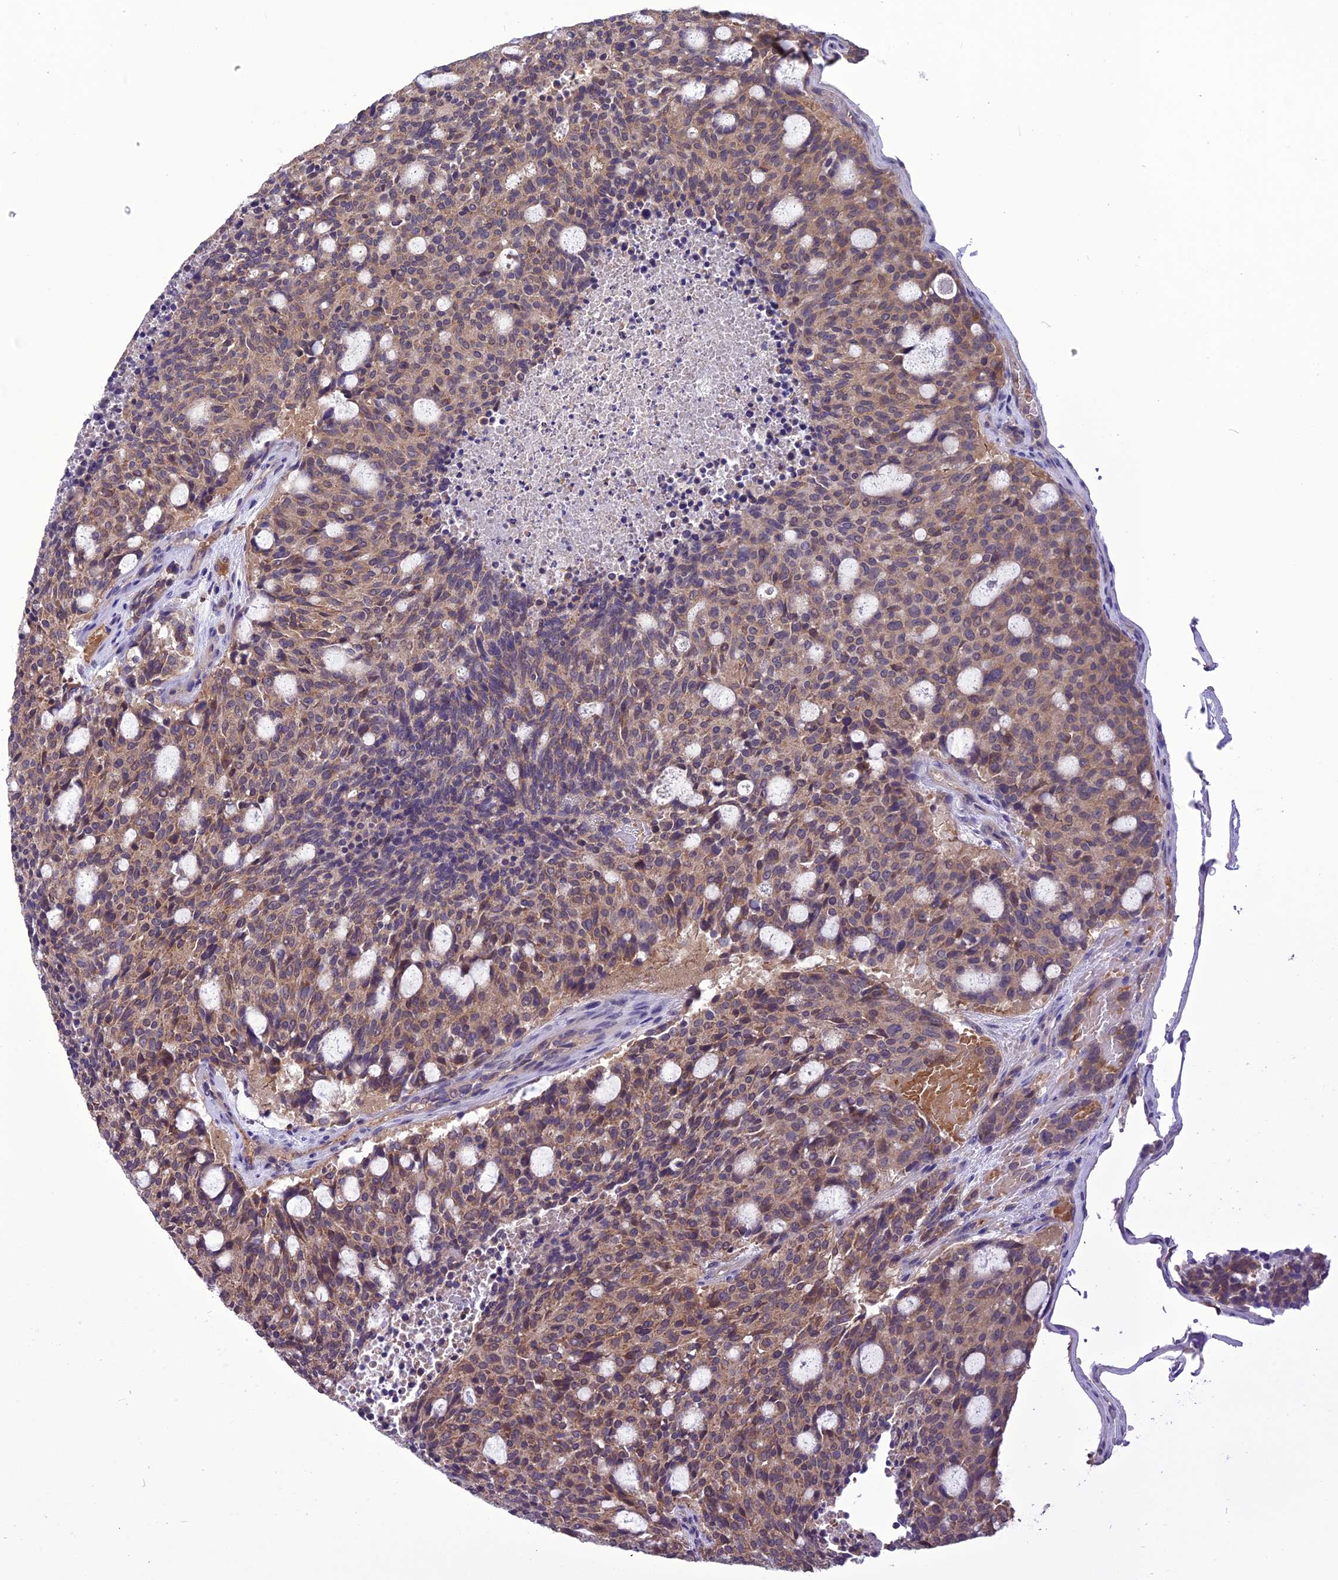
{"staining": {"intensity": "weak", "quantity": ">75%", "location": "cytoplasmic/membranous"}, "tissue": "carcinoid", "cell_type": "Tumor cells", "image_type": "cancer", "snomed": [{"axis": "morphology", "description": "Carcinoid, malignant, NOS"}, {"axis": "topography", "description": "Pancreas"}], "caption": "A micrograph of carcinoid stained for a protein exhibits weak cytoplasmic/membranous brown staining in tumor cells.", "gene": "PSMF1", "patient": {"sex": "female", "age": 54}}